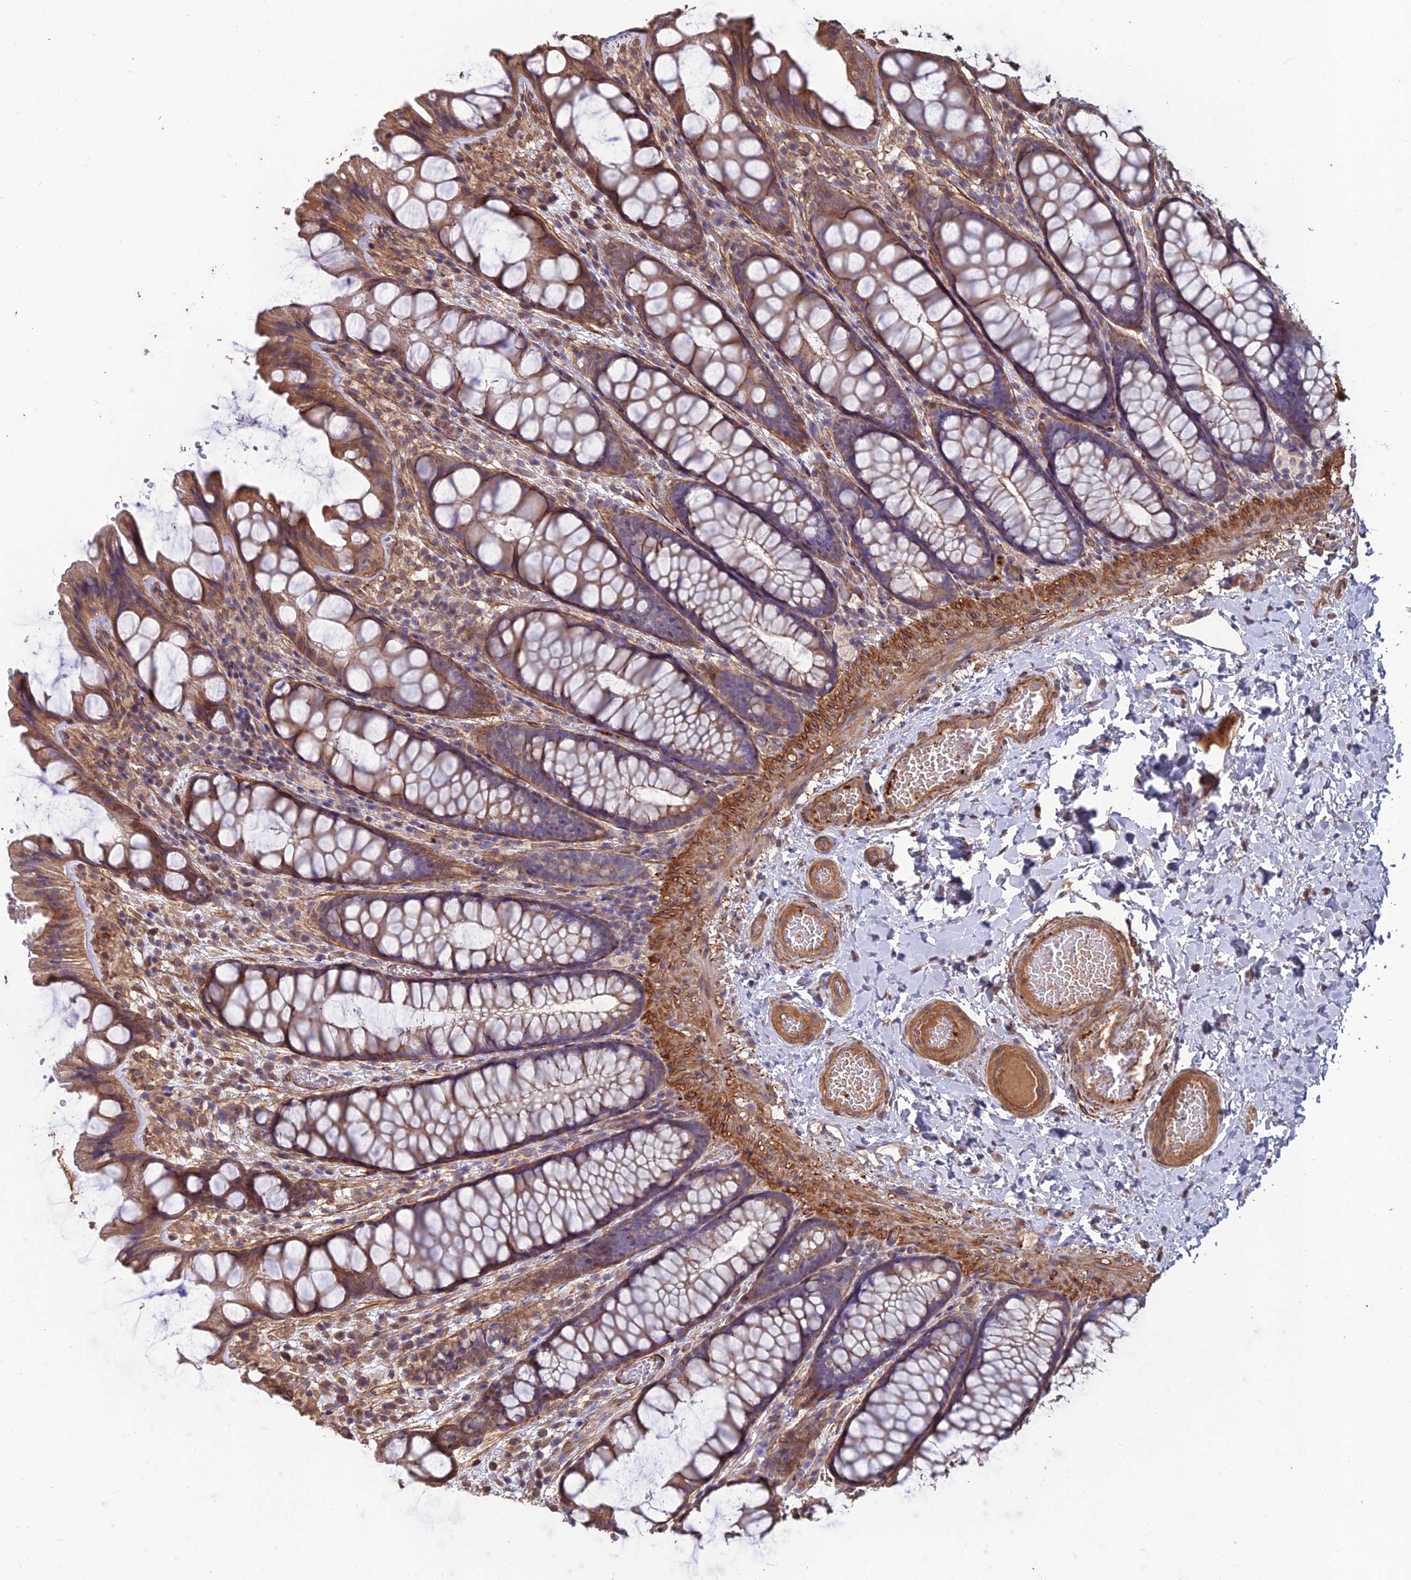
{"staining": {"intensity": "moderate", "quantity": ">75%", "location": "cytoplasmic/membranous"}, "tissue": "colon", "cell_type": "Endothelial cells", "image_type": "normal", "snomed": [{"axis": "morphology", "description": "Normal tissue, NOS"}, {"axis": "topography", "description": "Colon"}], "caption": "DAB (3,3'-diaminobenzidine) immunohistochemical staining of normal colon displays moderate cytoplasmic/membranous protein staining in approximately >75% of endothelial cells. (brown staining indicates protein expression, while blue staining denotes nuclei).", "gene": "ATP6V0A2", "patient": {"sex": "male", "age": 47}}